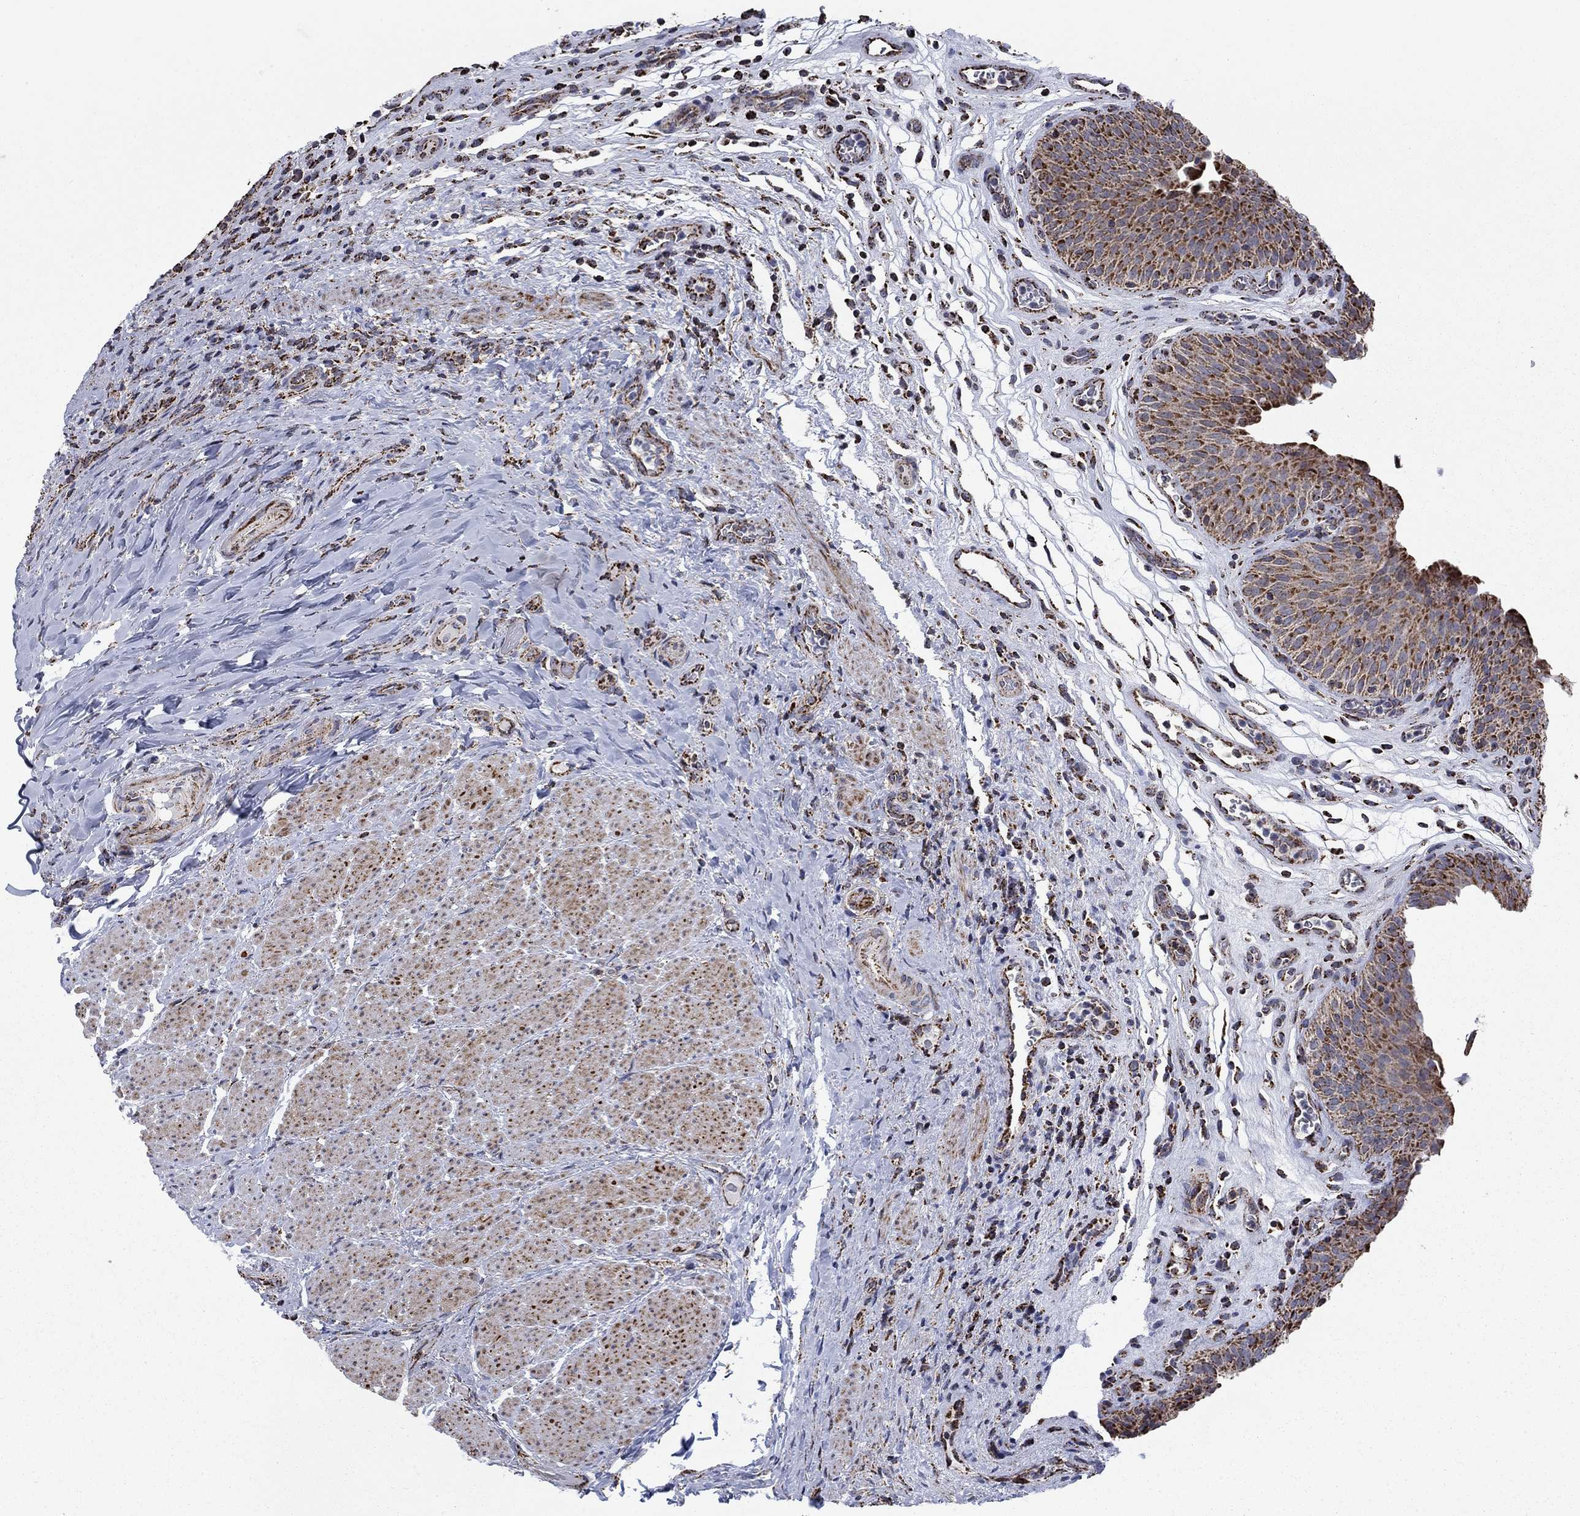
{"staining": {"intensity": "strong", "quantity": ">75%", "location": "cytoplasmic/membranous"}, "tissue": "urinary bladder", "cell_type": "Urothelial cells", "image_type": "normal", "snomed": [{"axis": "morphology", "description": "Normal tissue, NOS"}, {"axis": "topography", "description": "Urinary bladder"}], "caption": "Urothelial cells demonstrate high levels of strong cytoplasmic/membranous positivity in about >75% of cells in normal urinary bladder. Using DAB (3,3'-diaminobenzidine) (brown) and hematoxylin (blue) stains, captured at high magnification using brightfield microscopy.", "gene": "MOAP1", "patient": {"sex": "male", "age": 66}}